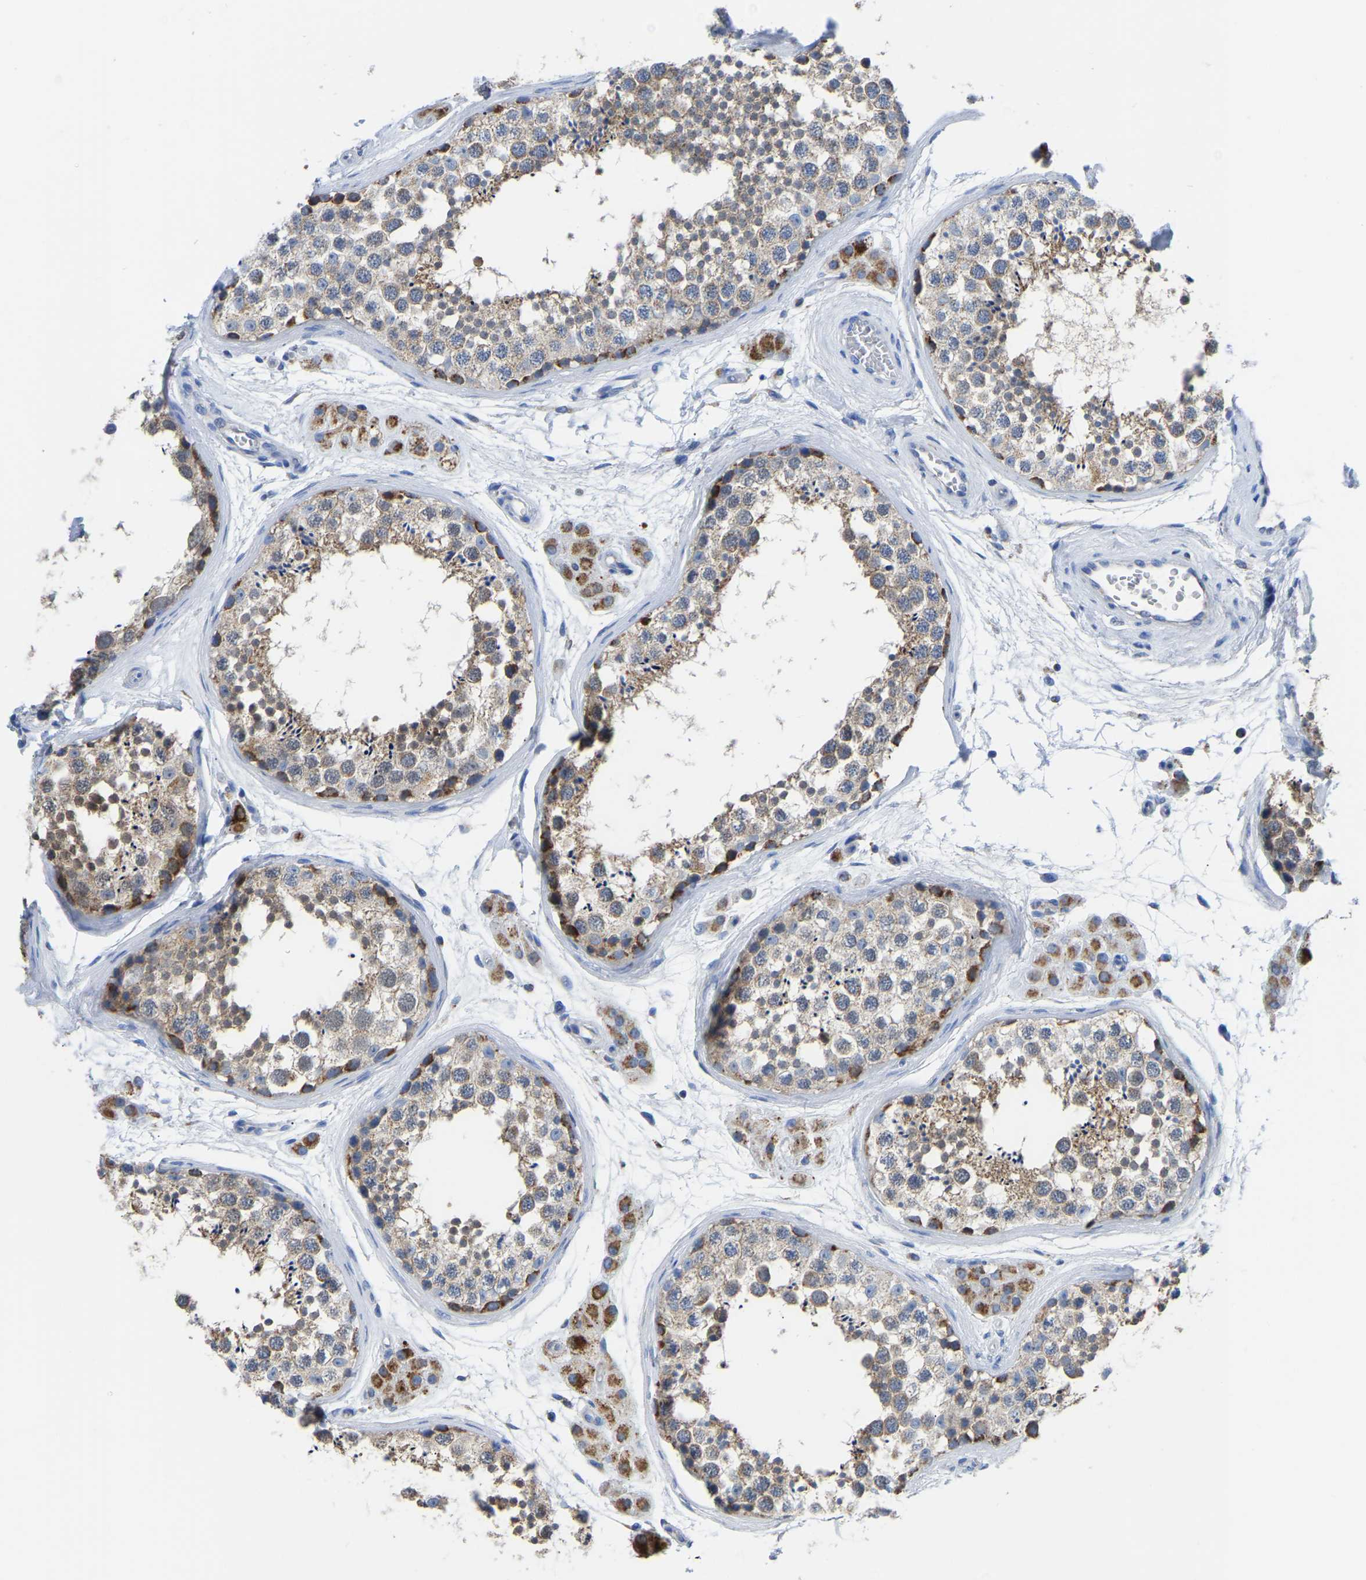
{"staining": {"intensity": "moderate", "quantity": "25%-75%", "location": "cytoplasmic/membranous"}, "tissue": "testis", "cell_type": "Cells in seminiferous ducts", "image_type": "normal", "snomed": [{"axis": "morphology", "description": "Normal tissue, NOS"}, {"axis": "topography", "description": "Testis"}], "caption": "Immunohistochemical staining of unremarkable human testis displays 25%-75% levels of moderate cytoplasmic/membranous protein expression in approximately 25%-75% of cells in seminiferous ducts. (DAB (3,3'-diaminobenzidine) IHC, brown staining for protein, blue staining for nuclei).", "gene": "ETFA", "patient": {"sex": "male", "age": 56}}